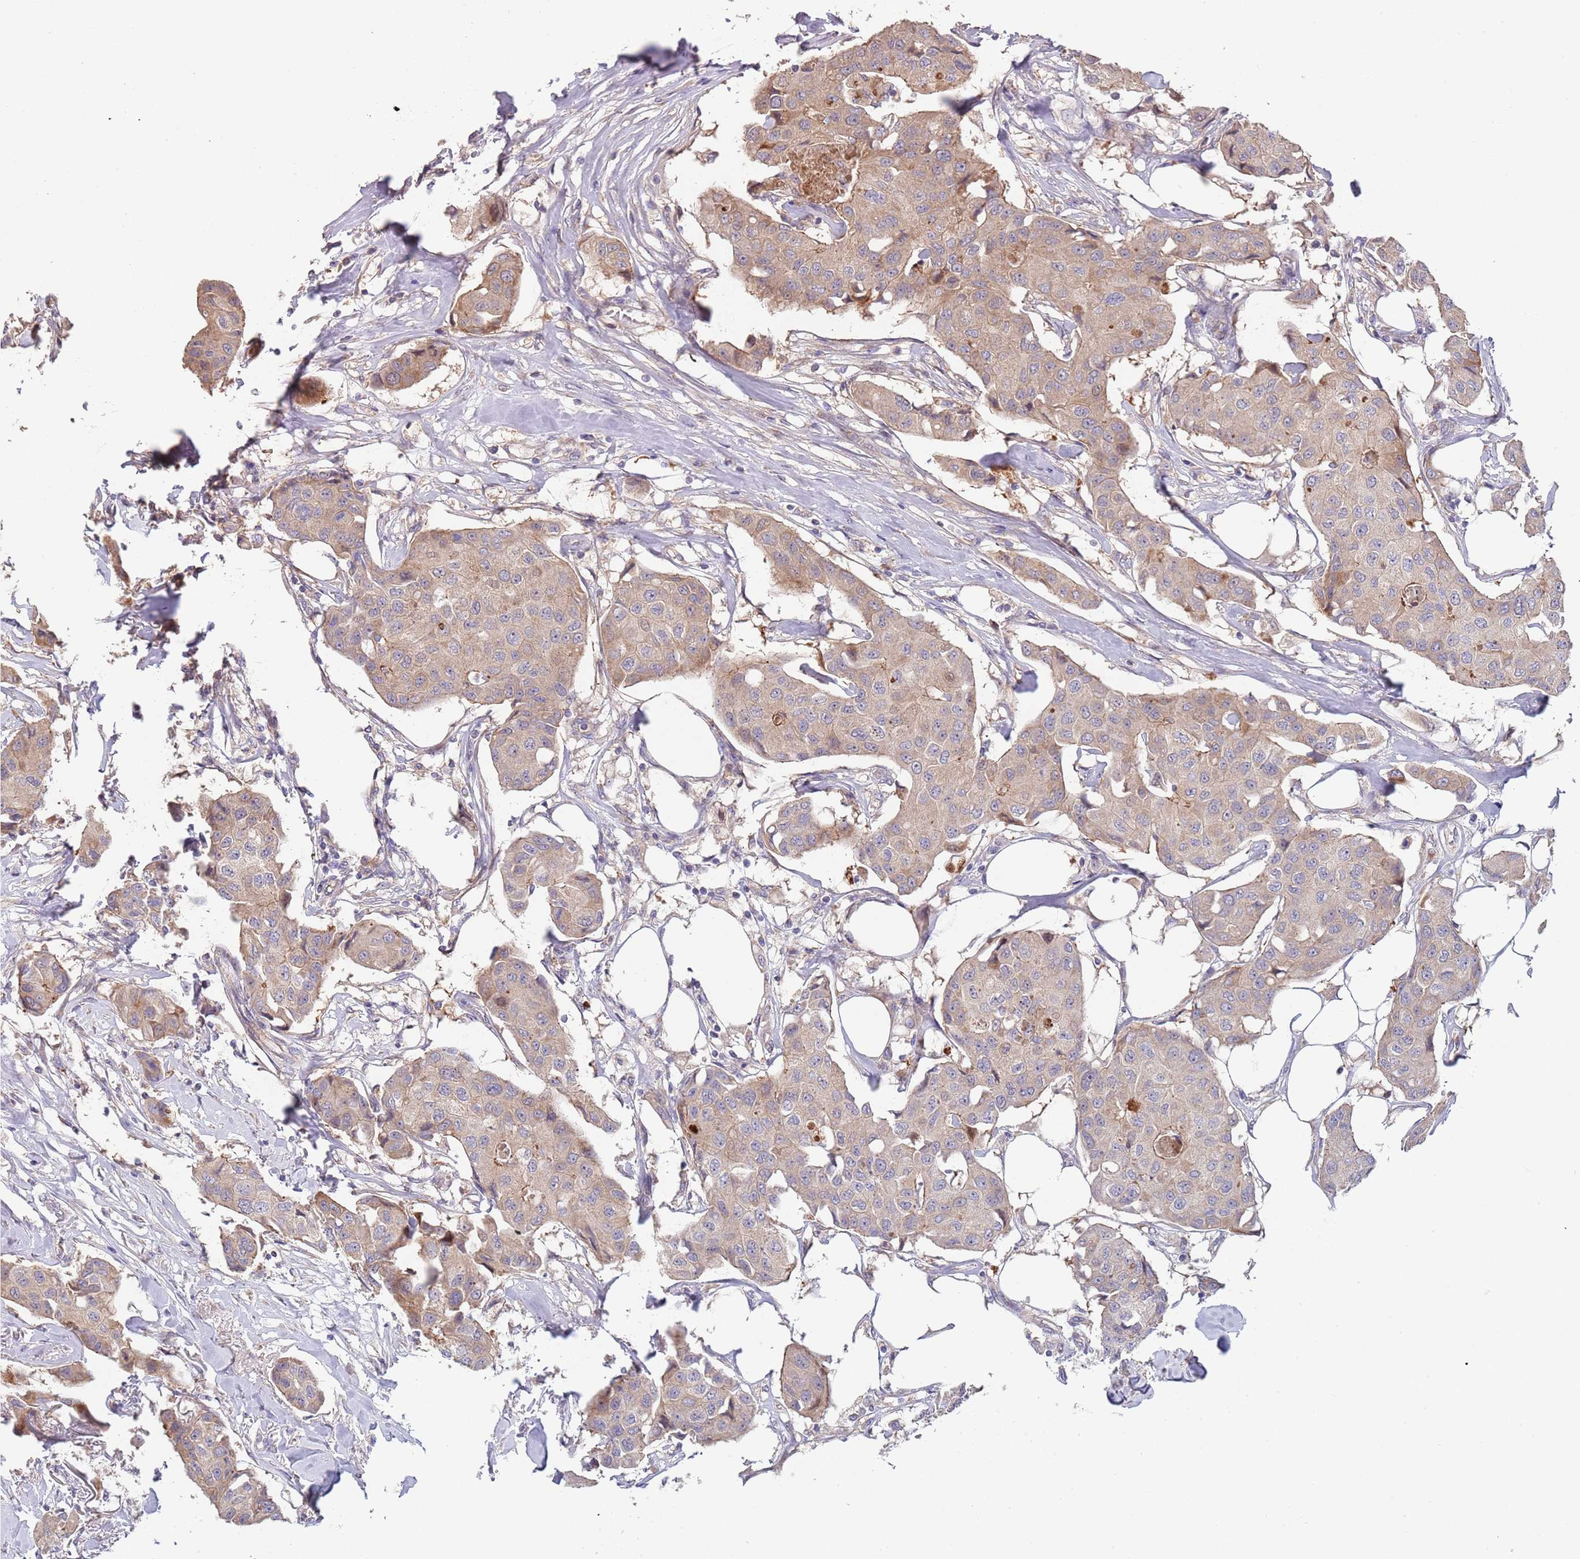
{"staining": {"intensity": "weak", "quantity": ">75%", "location": "cytoplasmic/membranous"}, "tissue": "breast cancer", "cell_type": "Tumor cells", "image_type": "cancer", "snomed": [{"axis": "morphology", "description": "Duct carcinoma"}, {"axis": "topography", "description": "Breast"}], "caption": "The immunohistochemical stain highlights weak cytoplasmic/membranous expression in tumor cells of breast cancer (invasive ductal carcinoma) tissue. Nuclei are stained in blue.", "gene": "ABCC10", "patient": {"sex": "female", "age": 80}}